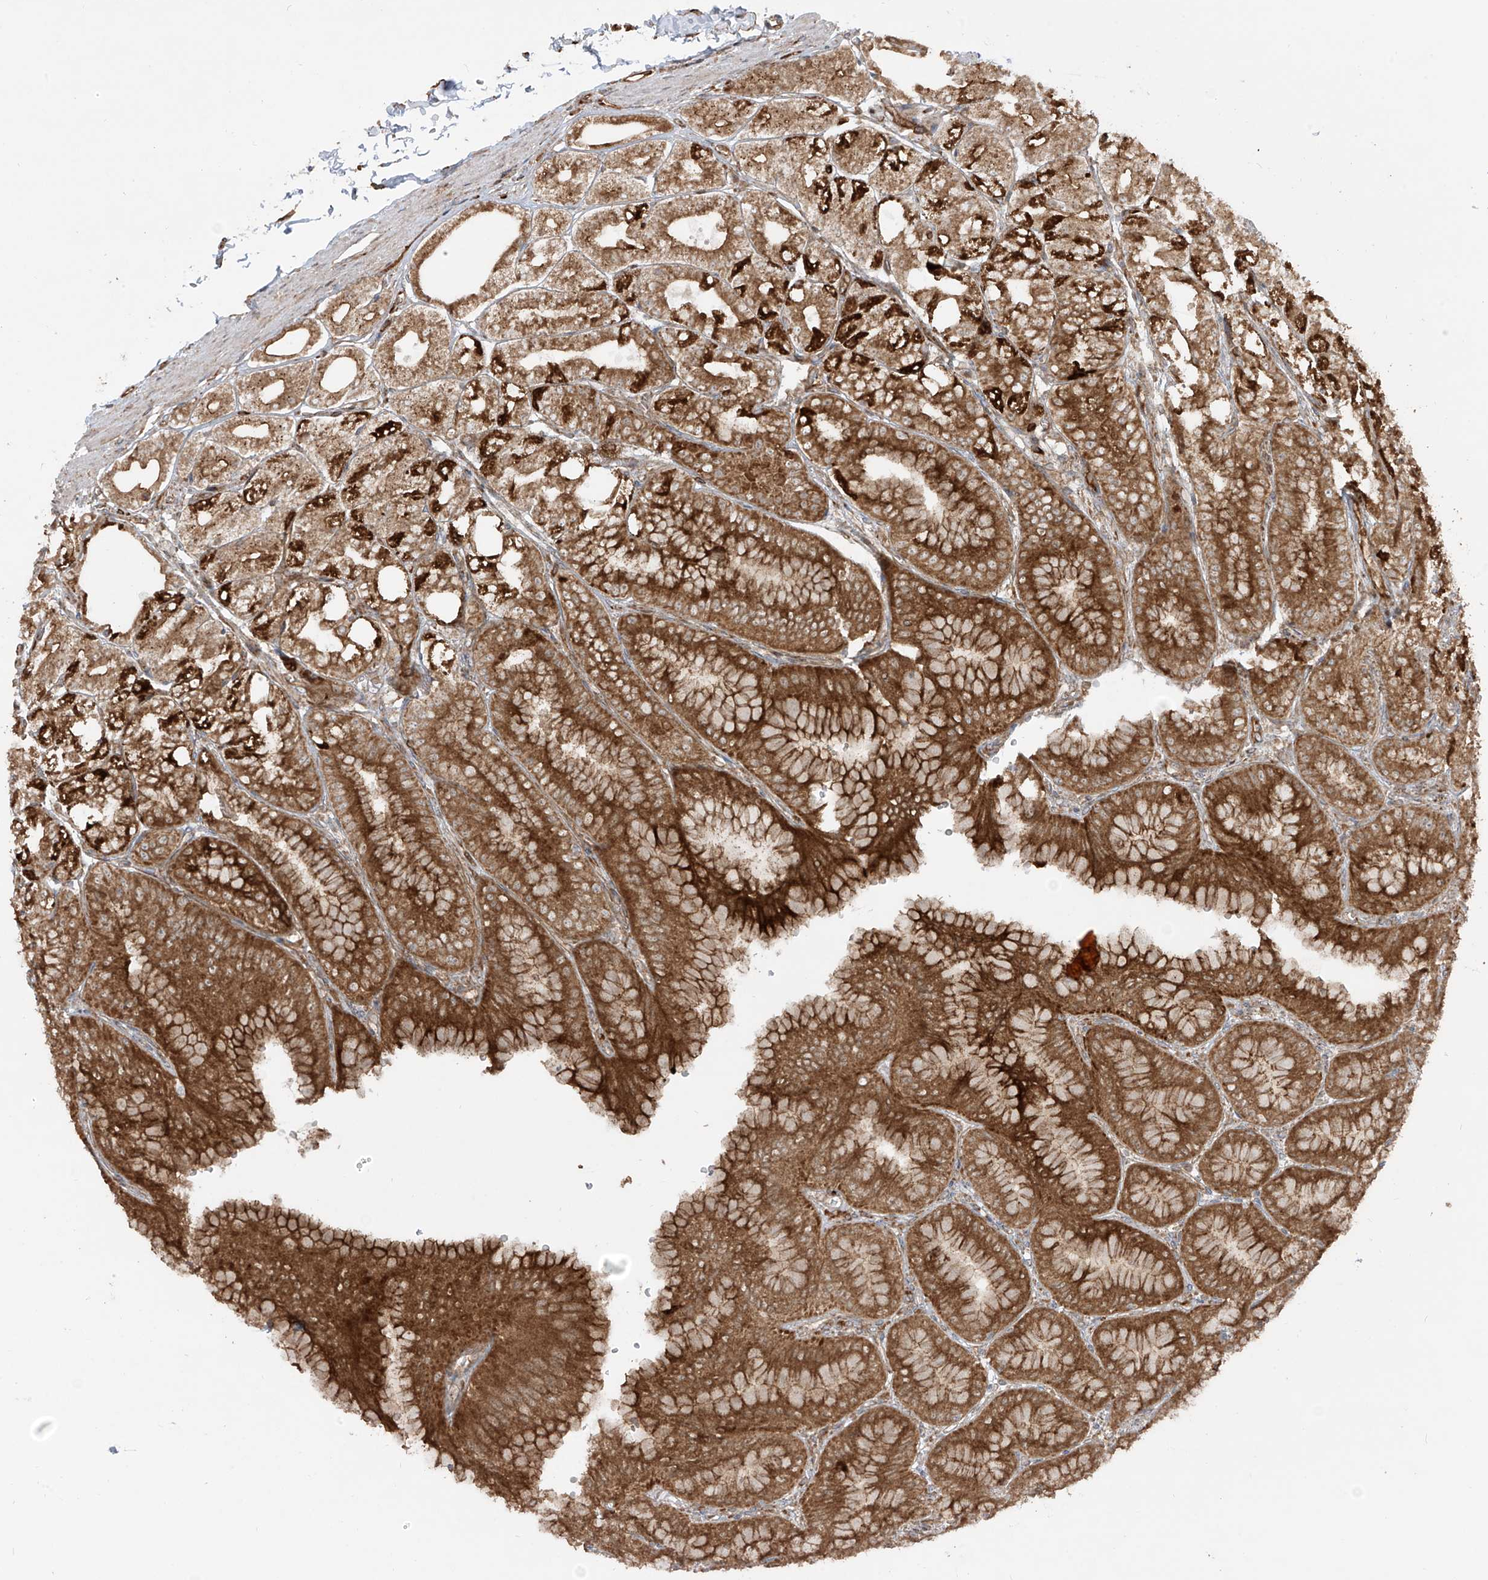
{"staining": {"intensity": "strong", "quantity": ">75%", "location": "cytoplasmic/membranous"}, "tissue": "stomach", "cell_type": "Glandular cells", "image_type": "normal", "snomed": [{"axis": "morphology", "description": "Normal tissue, NOS"}, {"axis": "topography", "description": "Stomach, lower"}], "caption": "IHC image of unremarkable human stomach stained for a protein (brown), which exhibits high levels of strong cytoplasmic/membranous expression in approximately >75% of glandular cells.", "gene": "EIF5B", "patient": {"sex": "male", "age": 71}}